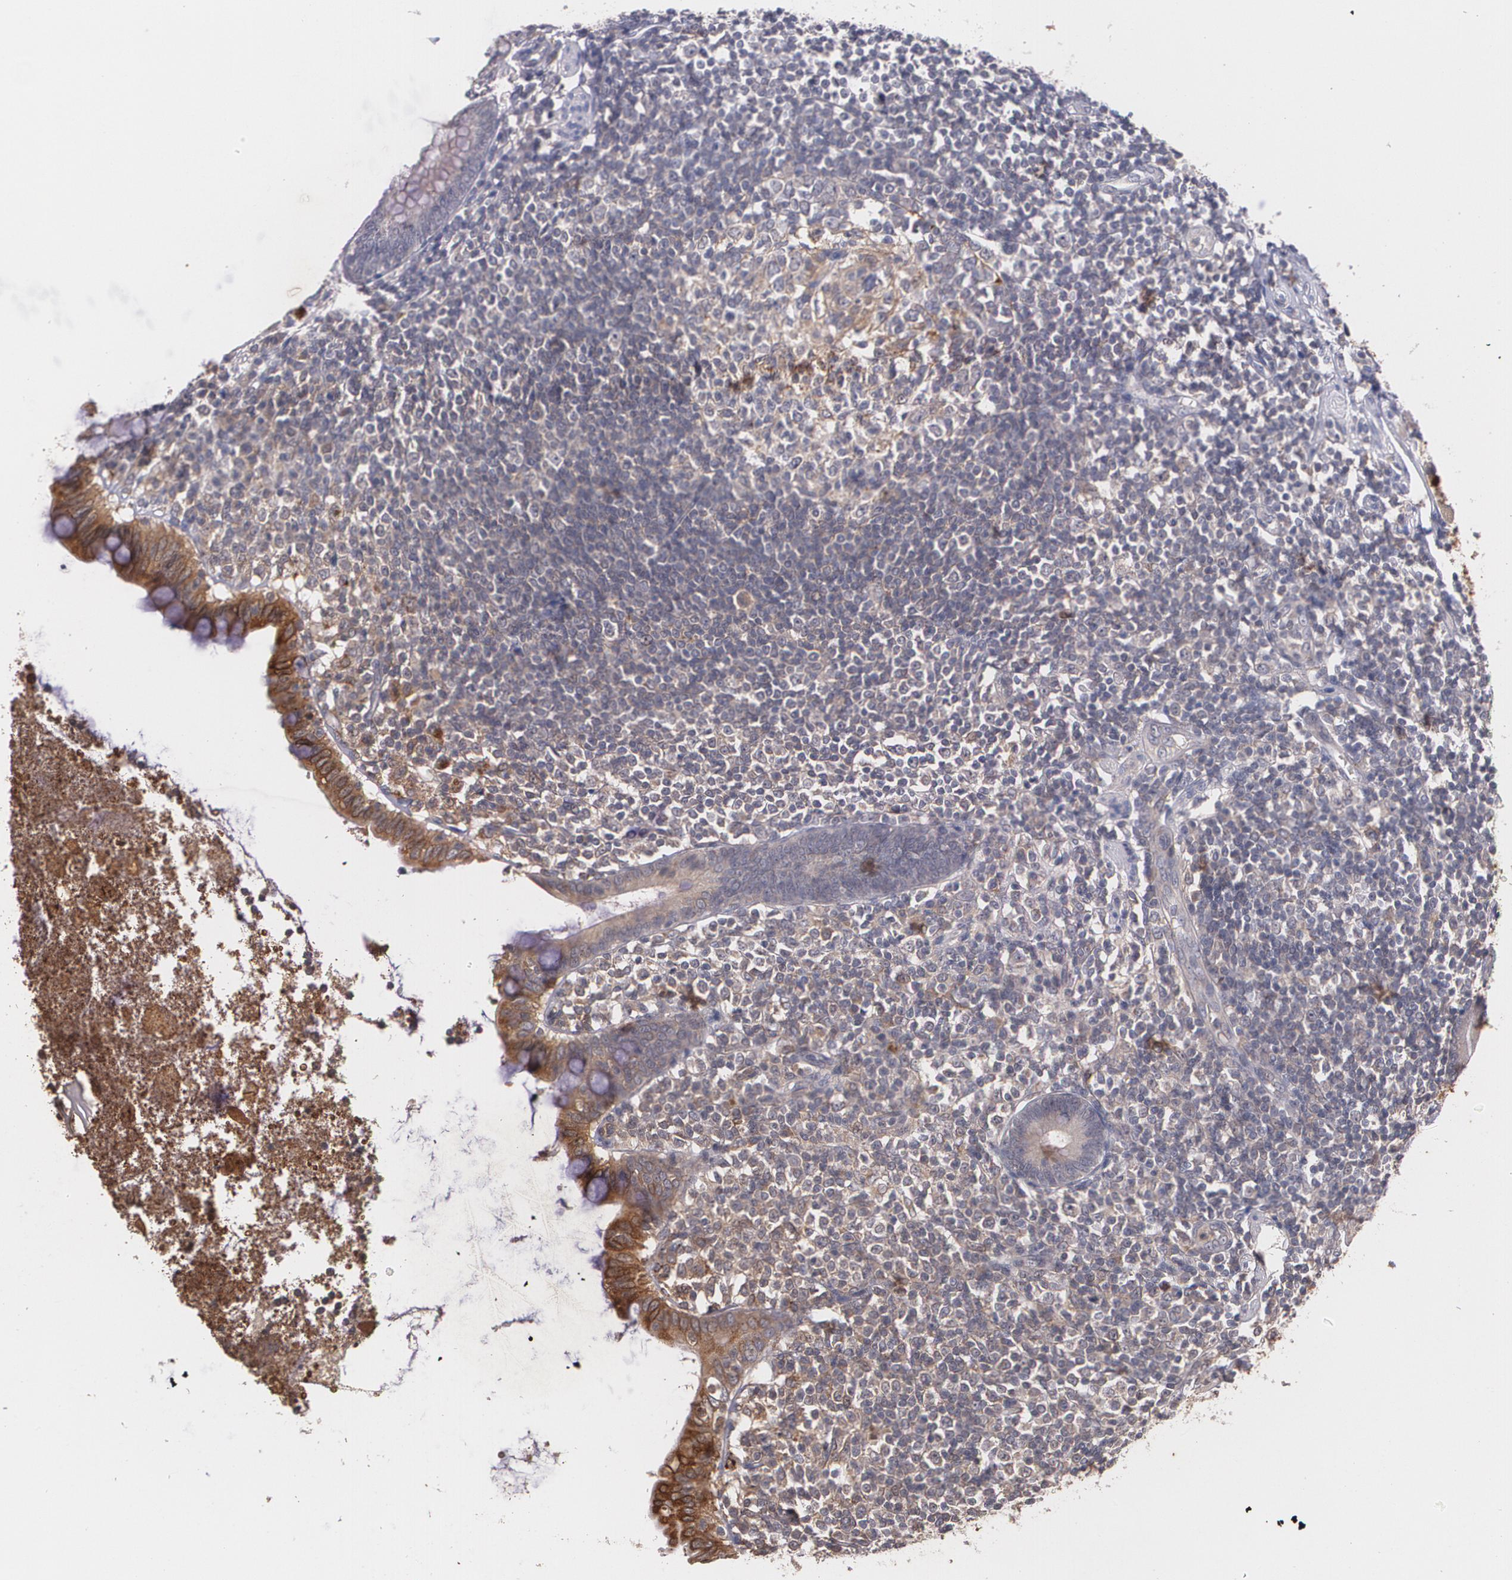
{"staining": {"intensity": "moderate", "quantity": "25%-75%", "location": "cytoplasmic/membranous"}, "tissue": "appendix", "cell_type": "Glandular cells", "image_type": "normal", "snomed": [{"axis": "morphology", "description": "Normal tissue, NOS"}, {"axis": "topography", "description": "Appendix"}], "caption": "A high-resolution micrograph shows immunohistochemistry staining of unremarkable appendix, which exhibits moderate cytoplasmic/membranous expression in about 25%-75% of glandular cells. (DAB IHC with brightfield microscopy, high magnification).", "gene": "IFNGR2", "patient": {"sex": "female", "age": 66}}